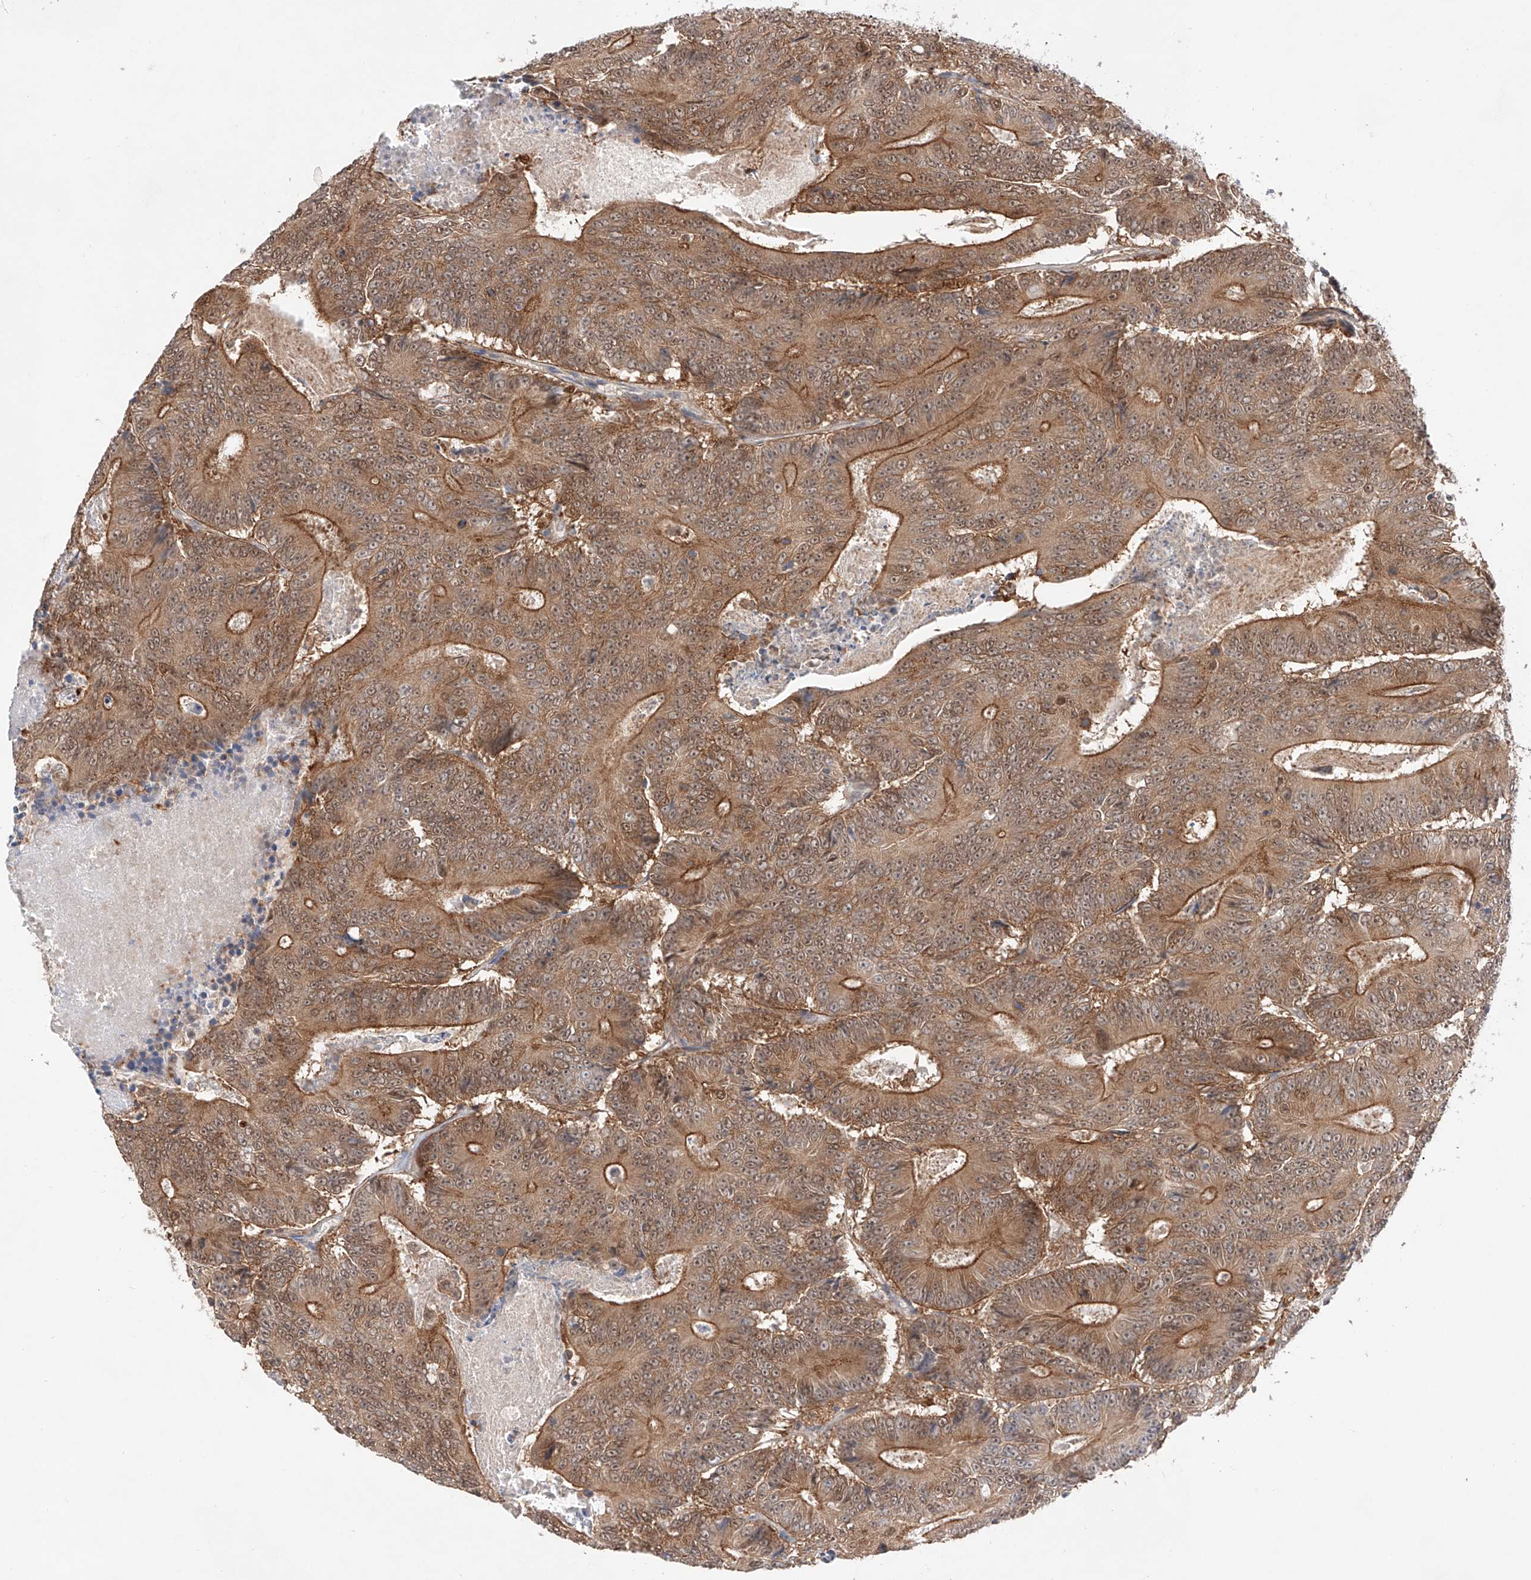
{"staining": {"intensity": "moderate", "quantity": ">75%", "location": "cytoplasmic/membranous"}, "tissue": "colorectal cancer", "cell_type": "Tumor cells", "image_type": "cancer", "snomed": [{"axis": "morphology", "description": "Adenocarcinoma, NOS"}, {"axis": "topography", "description": "Colon"}], "caption": "The histopathology image demonstrates a brown stain indicating the presence of a protein in the cytoplasmic/membranous of tumor cells in adenocarcinoma (colorectal). (Brightfield microscopy of DAB IHC at high magnification).", "gene": "TSR2", "patient": {"sex": "male", "age": 83}}